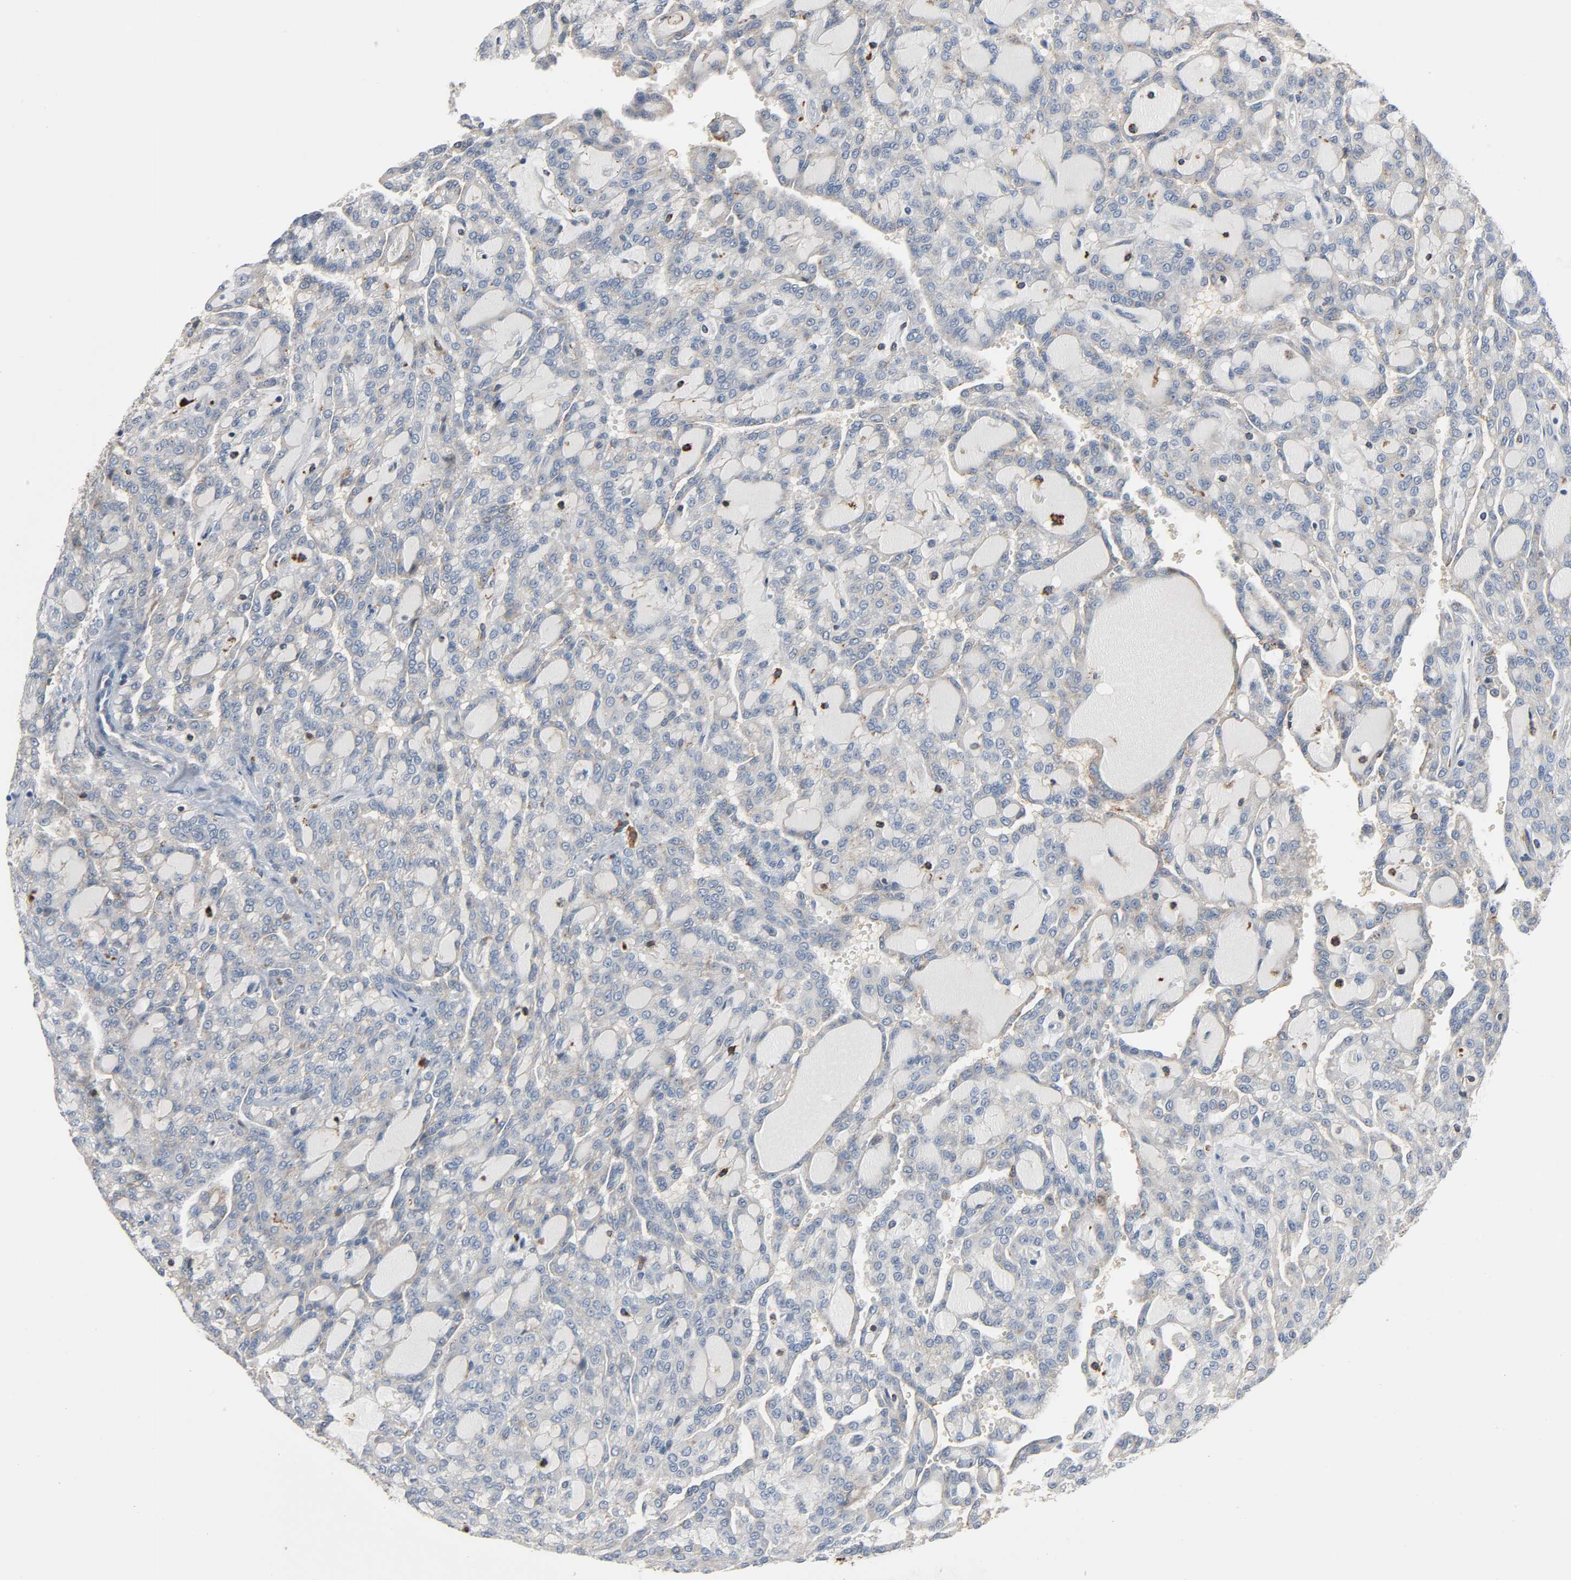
{"staining": {"intensity": "weak", "quantity": "<25%", "location": "cytoplasmic/membranous"}, "tissue": "renal cancer", "cell_type": "Tumor cells", "image_type": "cancer", "snomed": [{"axis": "morphology", "description": "Adenocarcinoma, NOS"}, {"axis": "topography", "description": "Kidney"}], "caption": "Renal adenocarcinoma was stained to show a protein in brown. There is no significant positivity in tumor cells.", "gene": "CD4", "patient": {"sex": "male", "age": 63}}